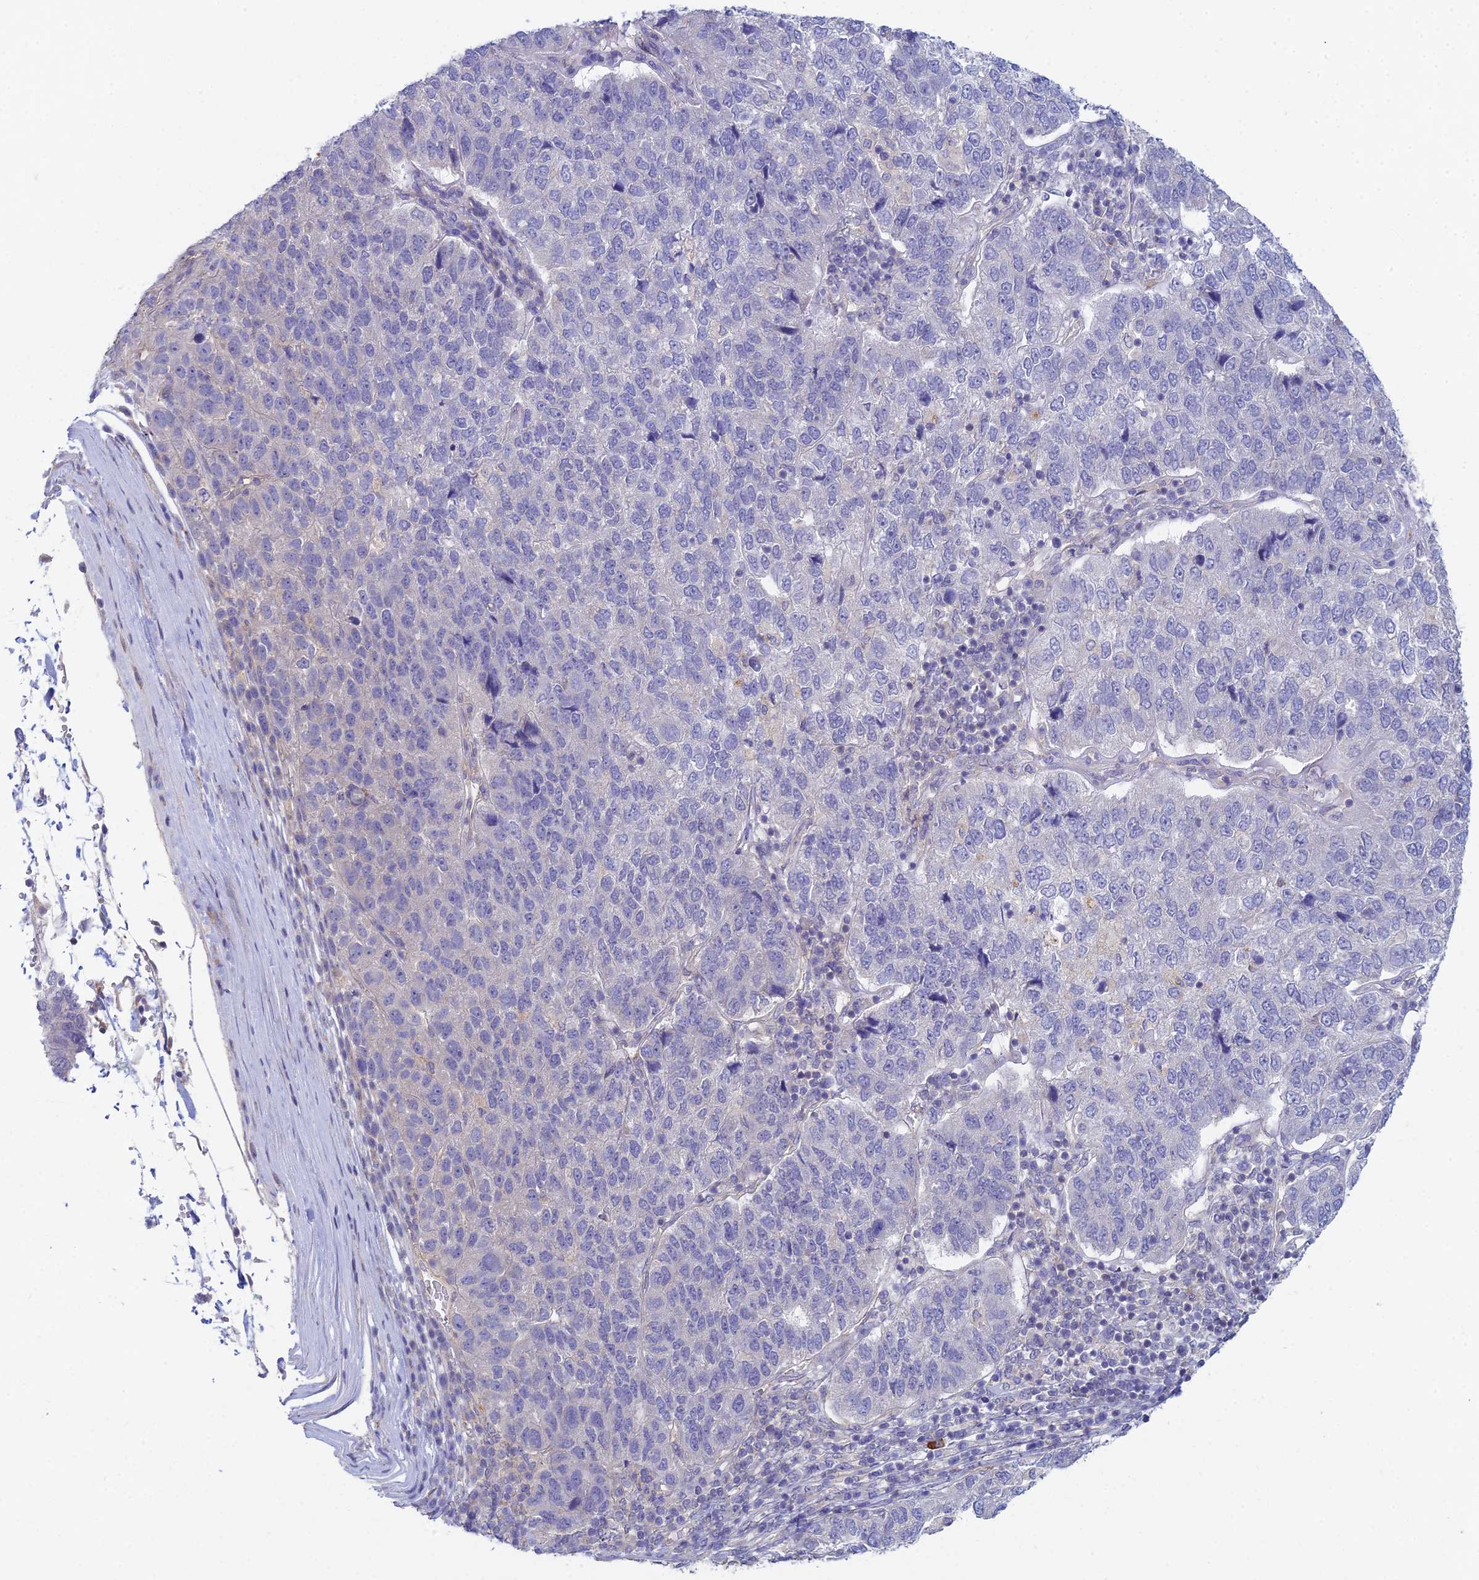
{"staining": {"intensity": "negative", "quantity": "none", "location": "none"}, "tissue": "pancreatic cancer", "cell_type": "Tumor cells", "image_type": "cancer", "snomed": [{"axis": "morphology", "description": "Adenocarcinoma, NOS"}, {"axis": "topography", "description": "Pancreas"}], "caption": "Image shows no significant protein positivity in tumor cells of pancreatic adenocarcinoma.", "gene": "METTL26", "patient": {"sex": "female", "age": 61}}